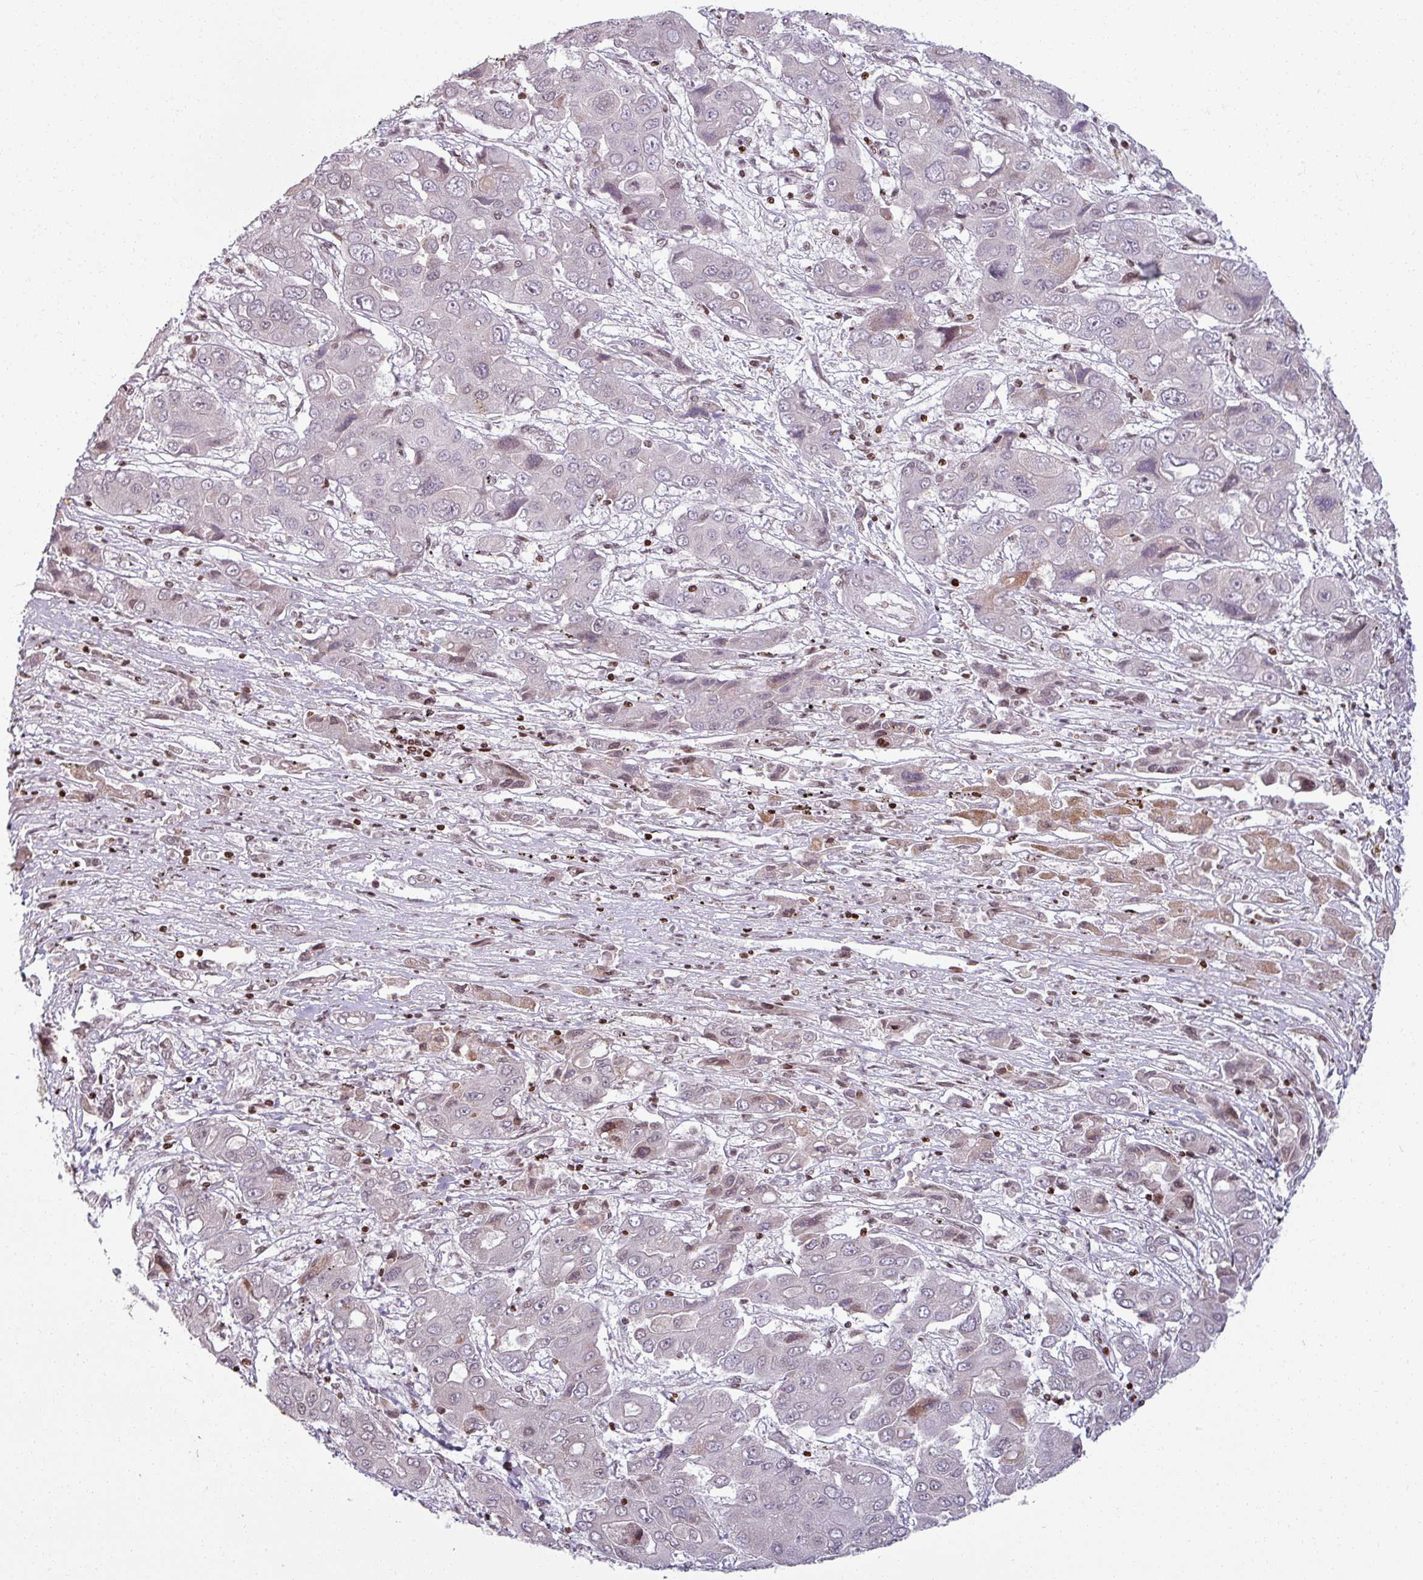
{"staining": {"intensity": "negative", "quantity": "none", "location": "none"}, "tissue": "liver cancer", "cell_type": "Tumor cells", "image_type": "cancer", "snomed": [{"axis": "morphology", "description": "Cholangiocarcinoma"}, {"axis": "topography", "description": "Liver"}], "caption": "IHC of liver cancer shows no positivity in tumor cells. (DAB IHC visualized using brightfield microscopy, high magnification).", "gene": "NCOR1", "patient": {"sex": "male", "age": 67}}